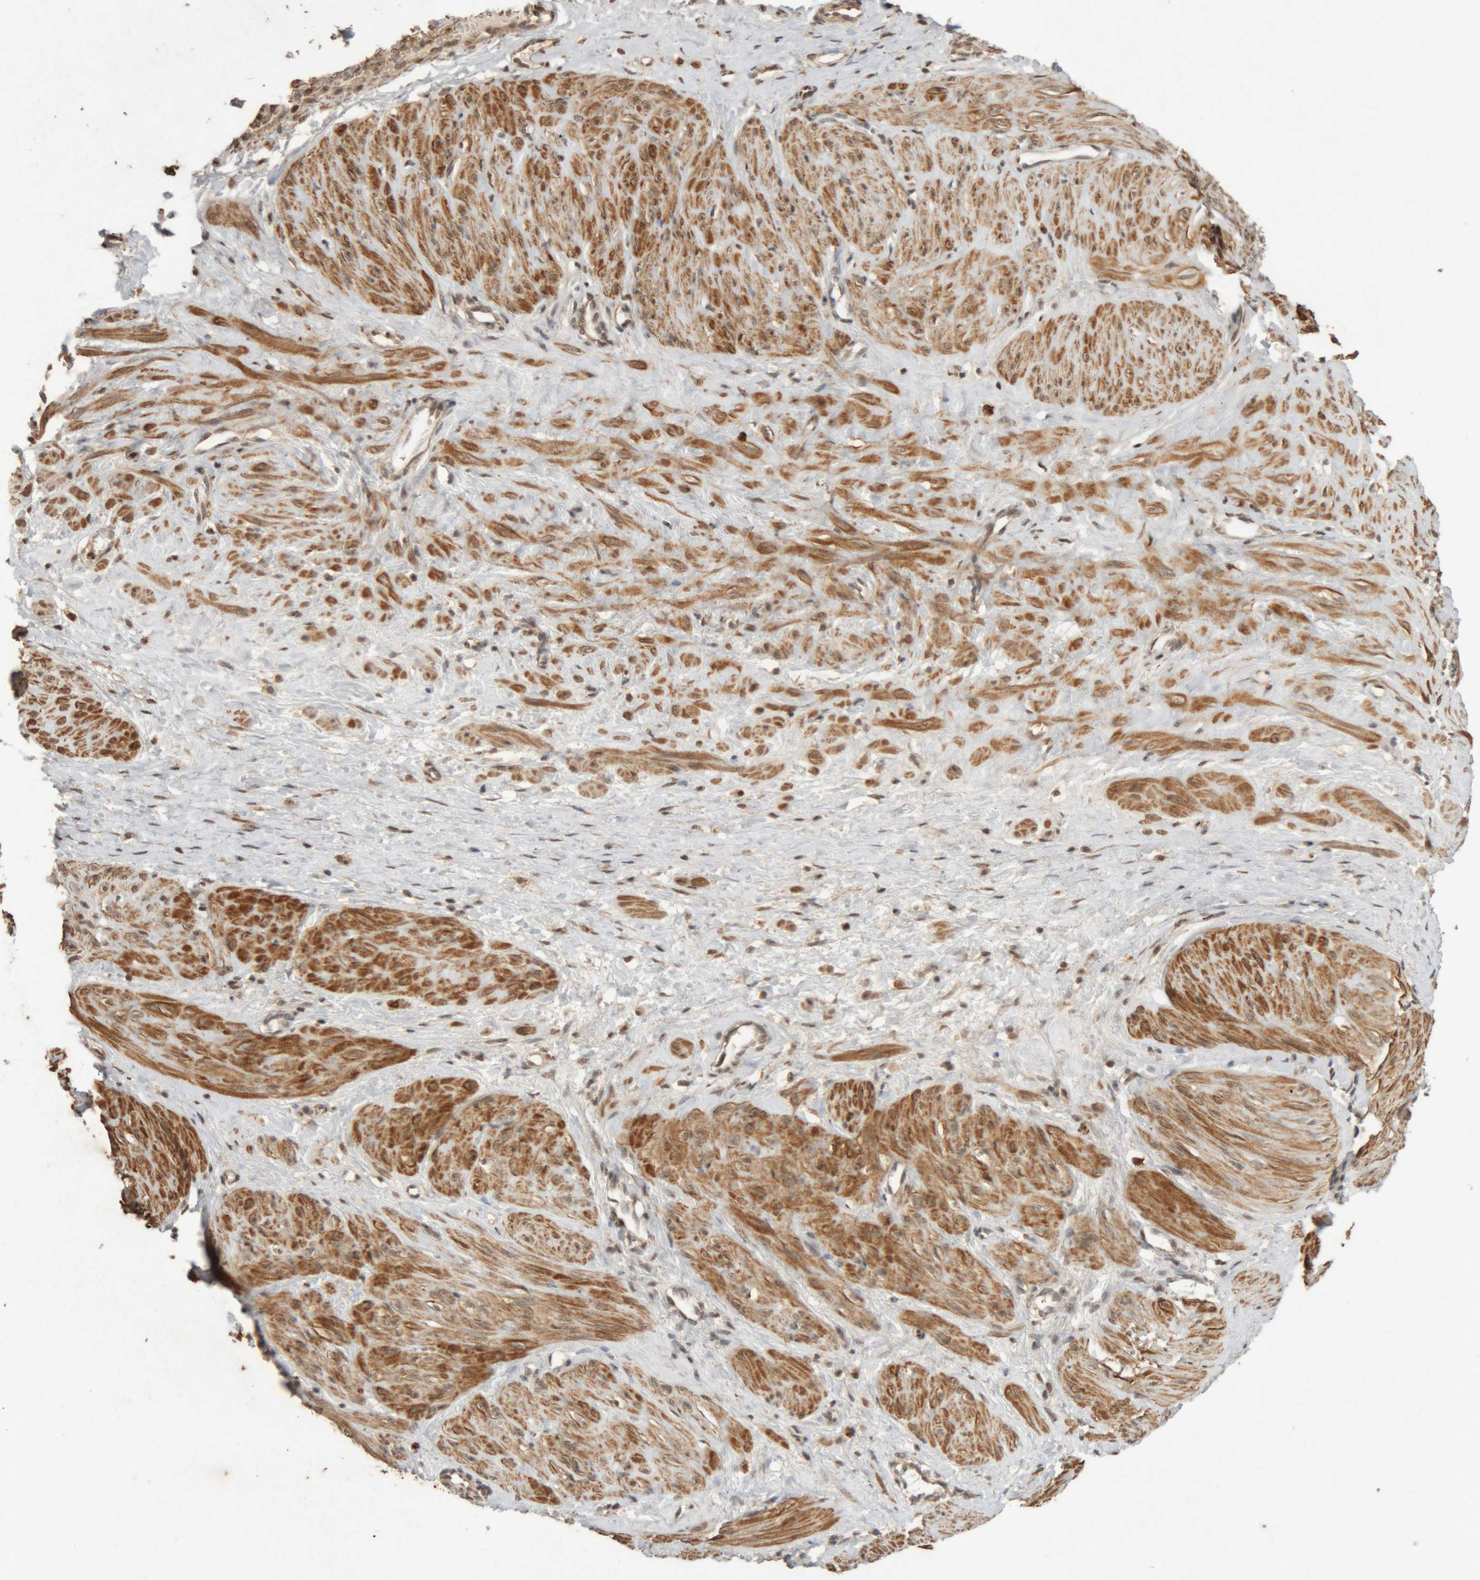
{"staining": {"intensity": "moderate", "quantity": ">75%", "location": "cytoplasmic/membranous"}, "tissue": "smooth muscle", "cell_type": "Smooth muscle cells", "image_type": "normal", "snomed": [{"axis": "morphology", "description": "Normal tissue, NOS"}, {"axis": "topography", "description": "Endometrium"}], "caption": "Immunohistochemical staining of benign smooth muscle shows moderate cytoplasmic/membranous protein staining in approximately >75% of smooth muscle cells. (DAB (3,3'-diaminobenzidine) IHC with brightfield microscopy, high magnification).", "gene": "KEAP1", "patient": {"sex": "female", "age": 33}}